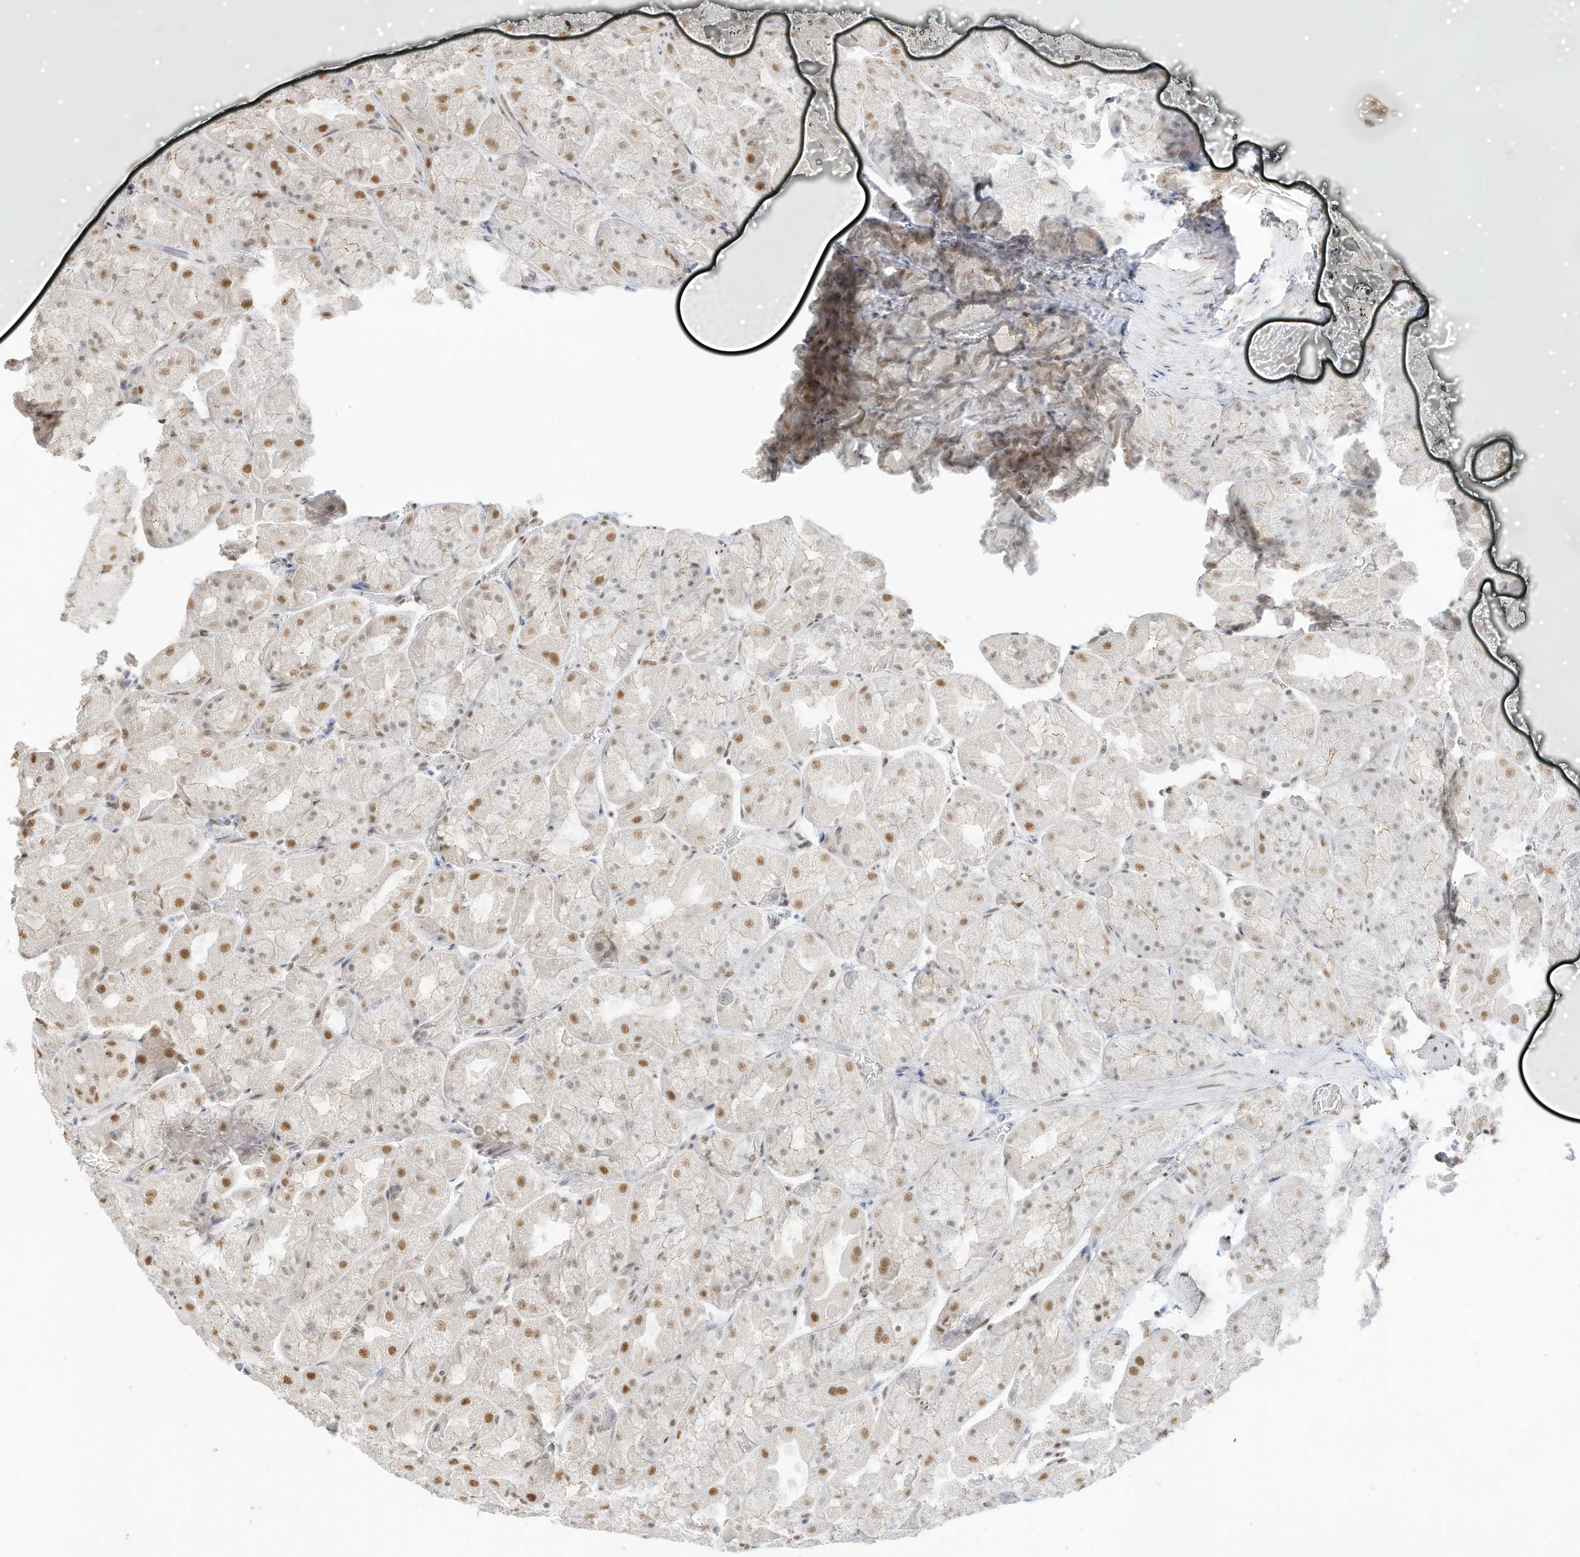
{"staining": {"intensity": "moderate", "quantity": "25%-75%", "location": "nuclear"}, "tissue": "stomach", "cell_type": "Glandular cells", "image_type": "normal", "snomed": [{"axis": "morphology", "description": "Normal tissue, NOS"}, {"axis": "topography", "description": "Stomach"}], "caption": "This micrograph demonstrates immunohistochemistry (IHC) staining of unremarkable stomach, with medium moderate nuclear positivity in about 25%-75% of glandular cells.", "gene": "NHSL1", "patient": {"sex": "female", "age": 61}}